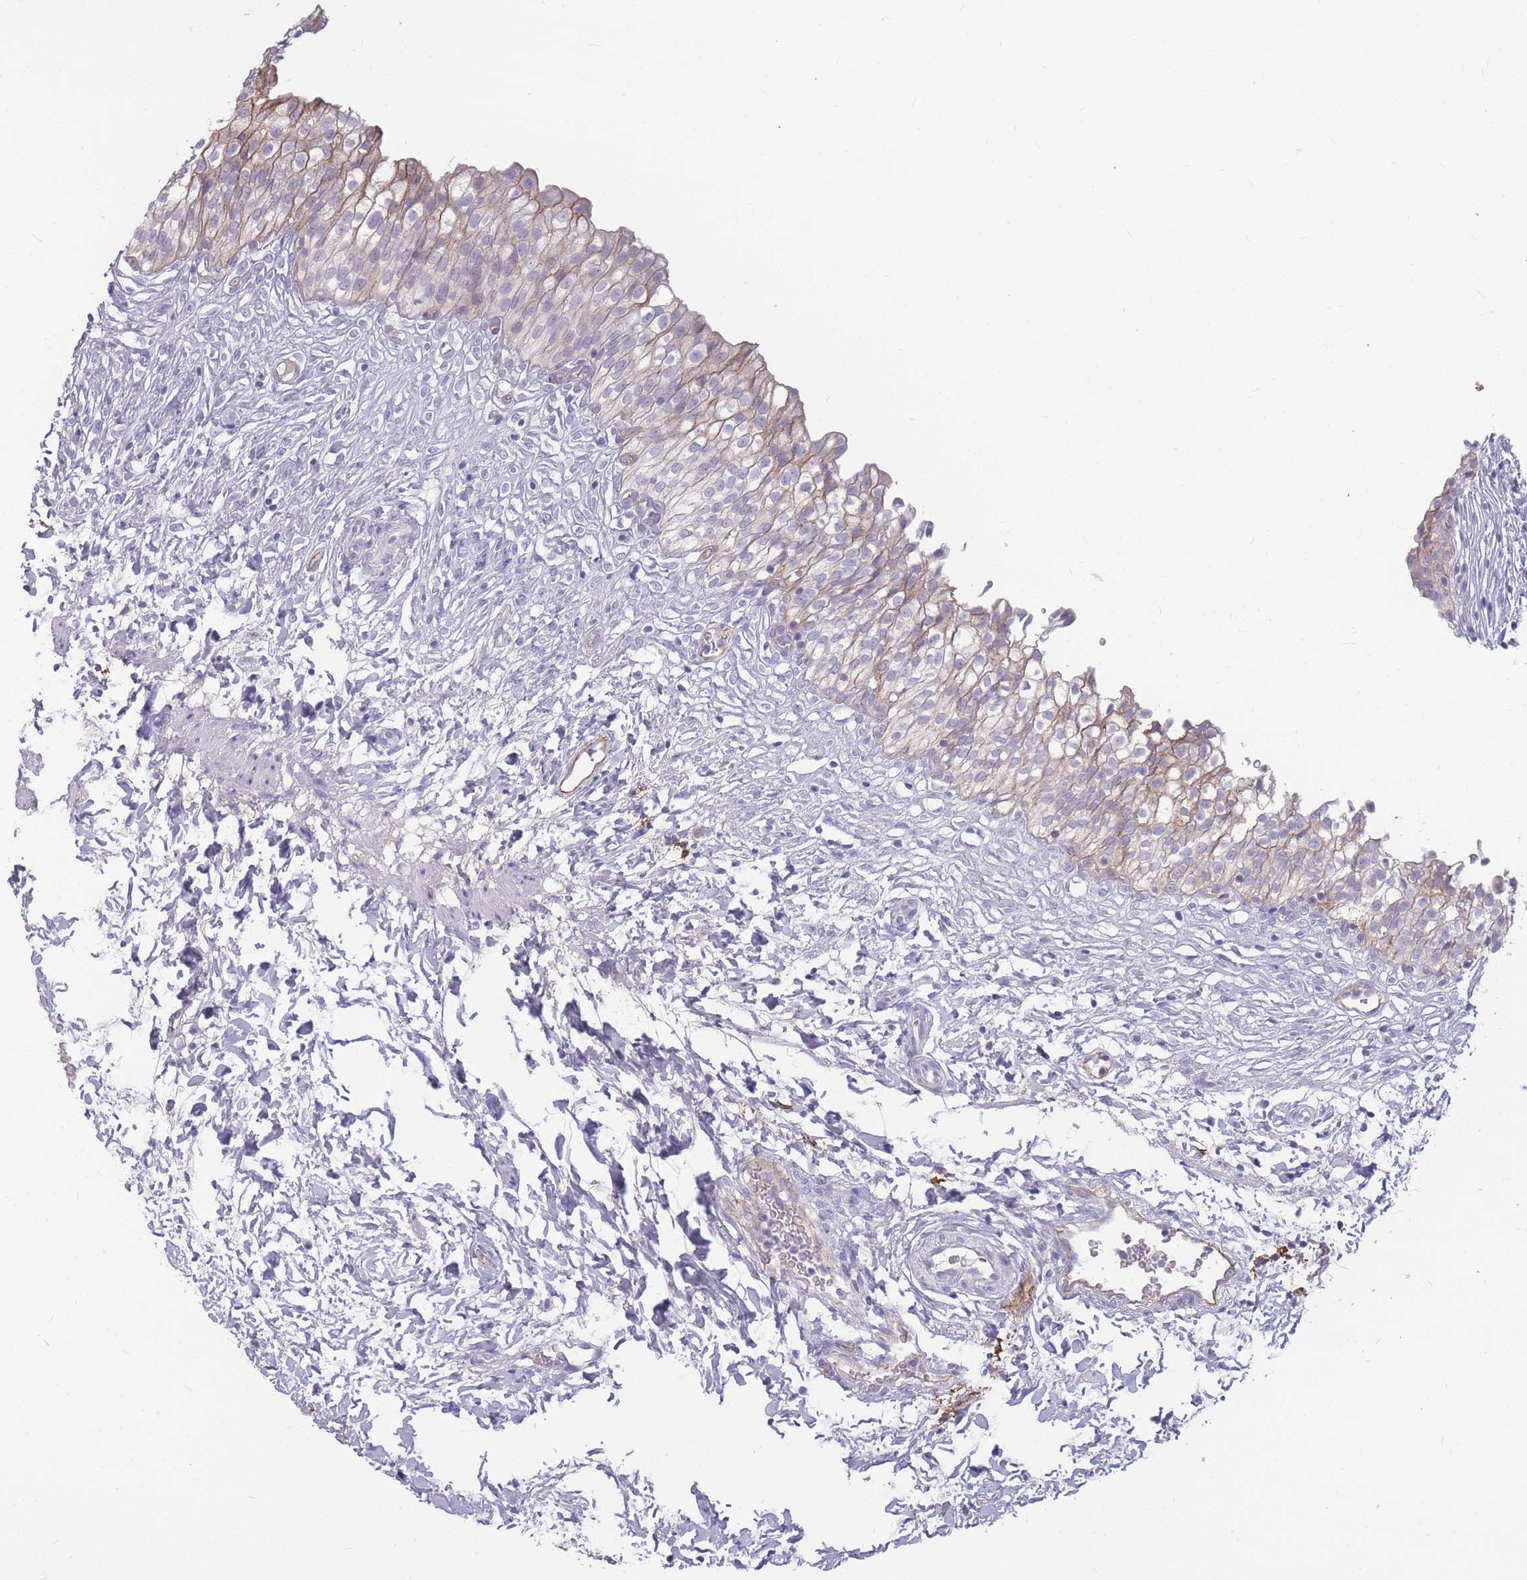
{"staining": {"intensity": "weak", "quantity": "25%-75%", "location": "cytoplasmic/membranous"}, "tissue": "urinary bladder", "cell_type": "Urothelial cells", "image_type": "normal", "snomed": [{"axis": "morphology", "description": "Normal tissue, NOS"}, {"axis": "topography", "description": "Urinary bladder"}], "caption": "High-power microscopy captured an immunohistochemistry (IHC) micrograph of benign urinary bladder, revealing weak cytoplasmic/membranous positivity in approximately 25%-75% of urothelial cells. The protein of interest is stained brown, and the nuclei are stained in blue (DAB IHC with brightfield microscopy, high magnification).", "gene": "GNA11", "patient": {"sex": "male", "age": 55}}